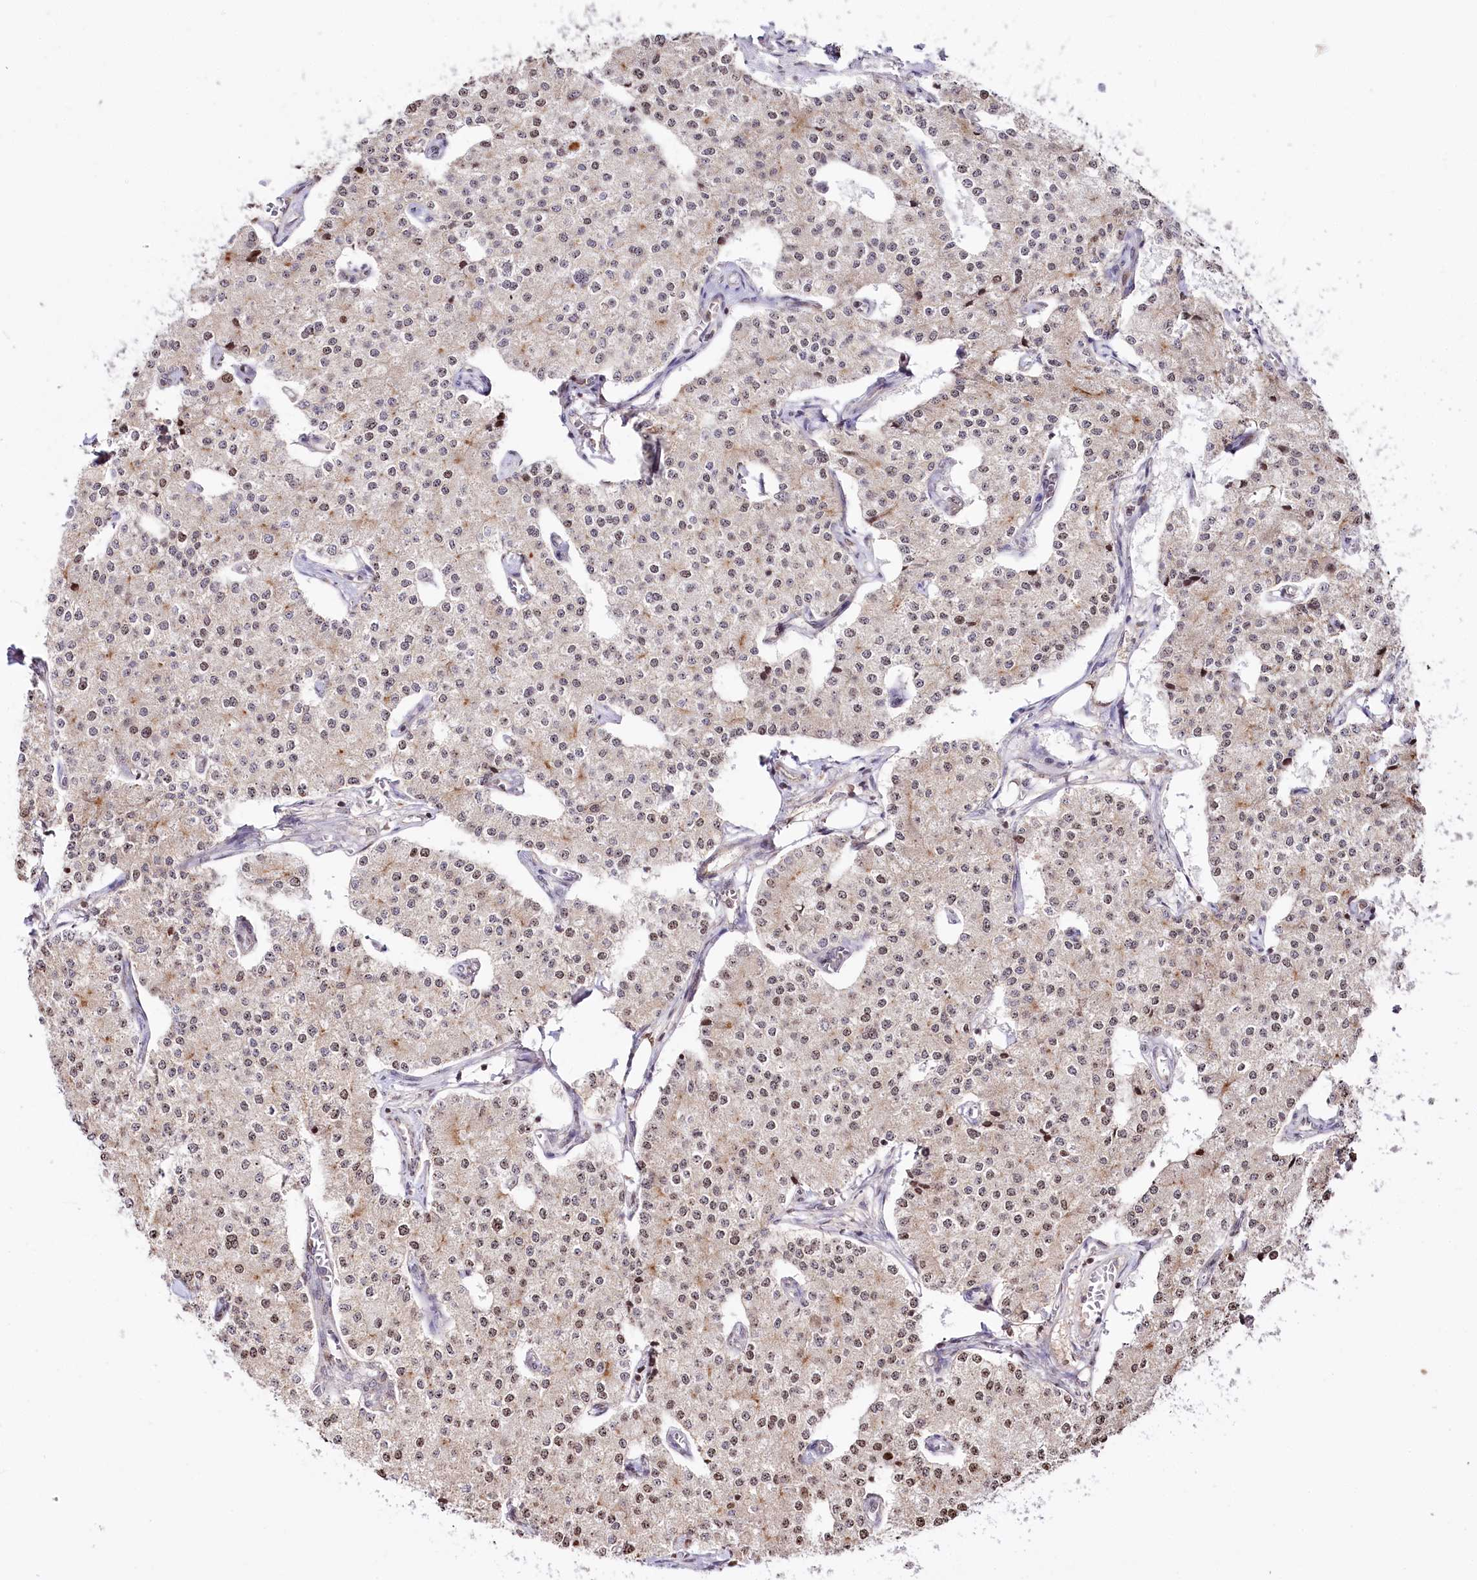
{"staining": {"intensity": "moderate", "quantity": "25%-75%", "location": "nuclear"}, "tissue": "carcinoid", "cell_type": "Tumor cells", "image_type": "cancer", "snomed": [{"axis": "morphology", "description": "Carcinoid, malignant, NOS"}, {"axis": "topography", "description": "Colon"}], "caption": "Carcinoid tissue reveals moderate nuclear expression in approximately 25%-75% of tumor cells, visualized by immunohistochemistry.", "gene": "ZFYVE27", "patient": {"sex": "female", "age": 52}}